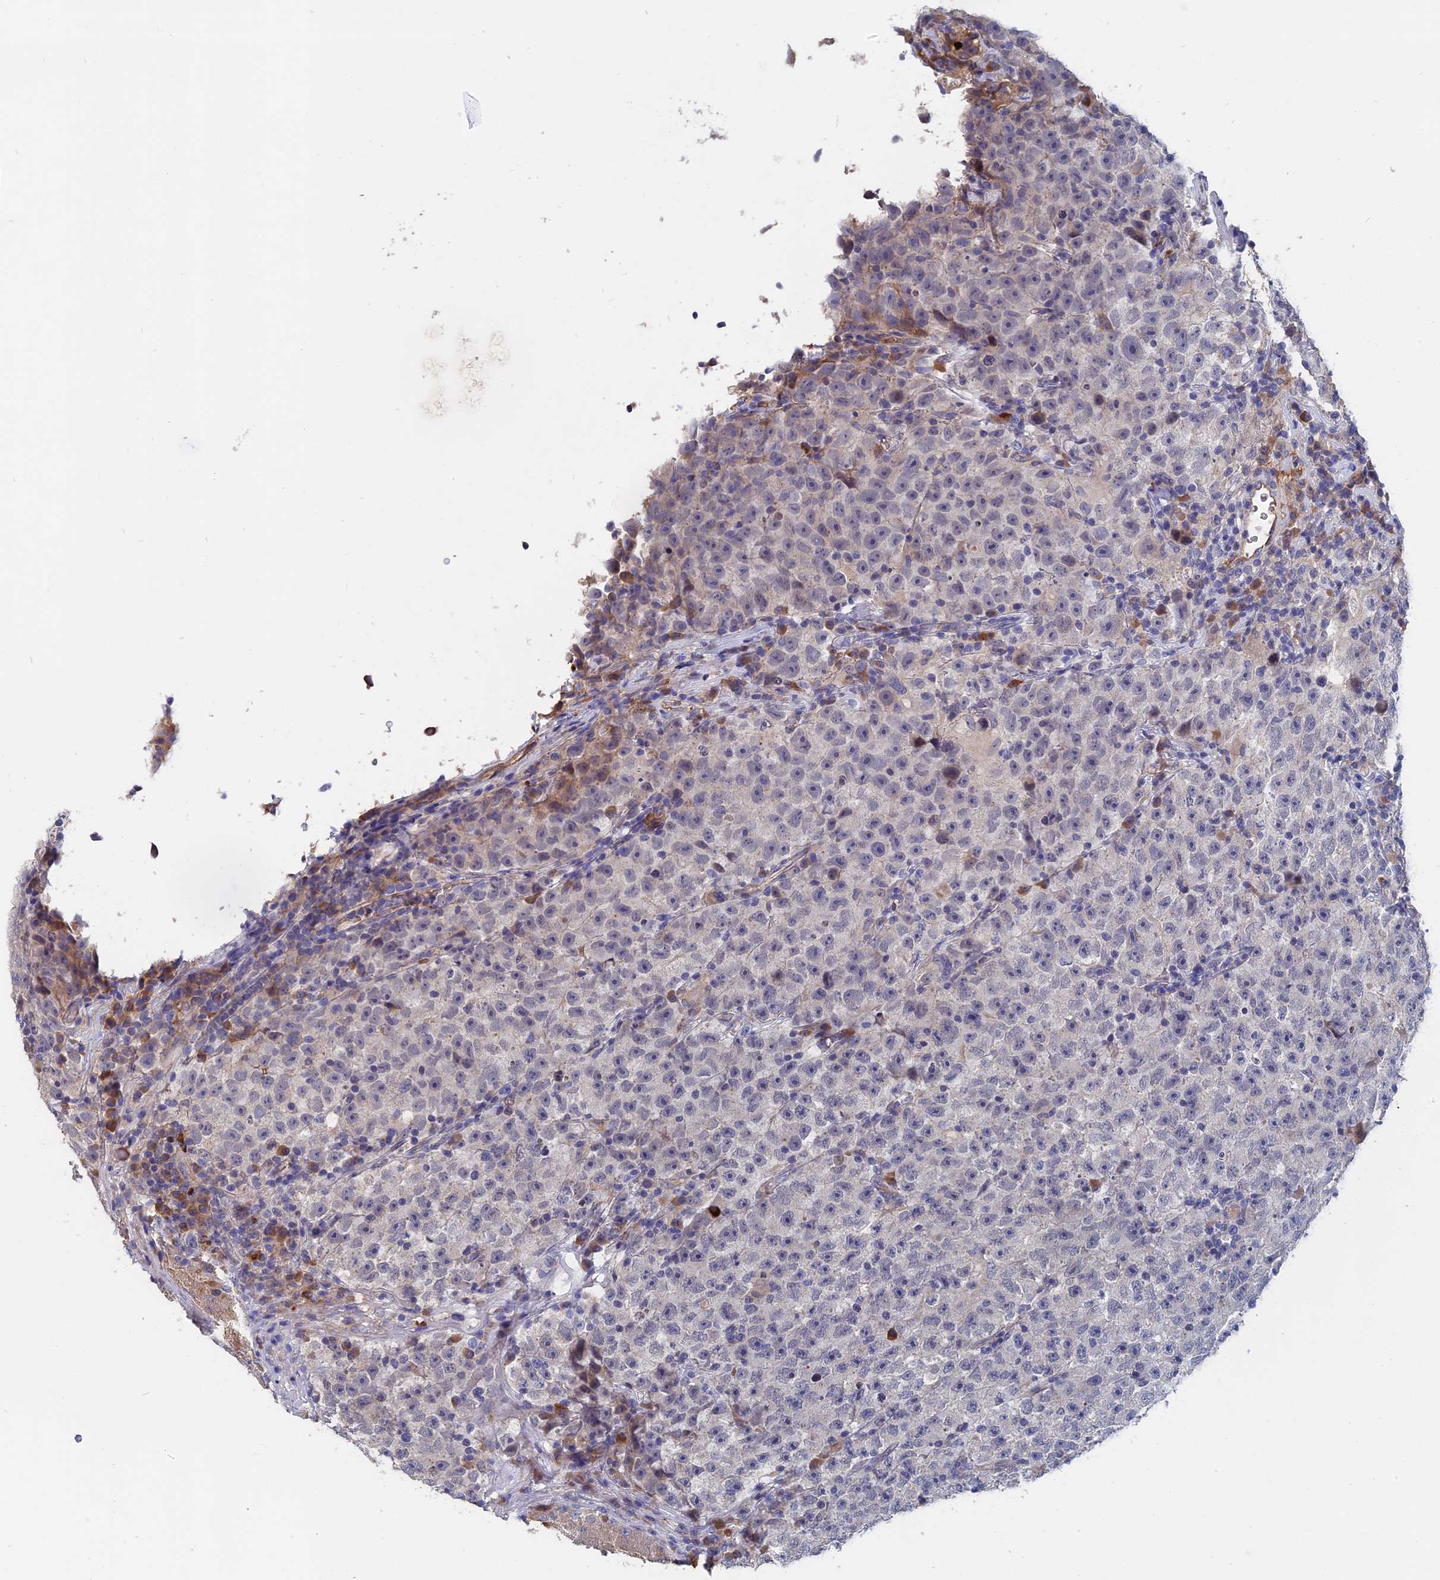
{"staining": {"intensity": "negative", "quantity": "none", "location": "none"}, "tissue": "testis cancer", "cell_type": "Tumor cells", "image_type": "cancer", "snomed": [{"axis": "morphology", "description": "Seminoma, NOS"}, {"axis": "topography", "description": "Testis"}], "caption": "Protein analysis of seminoma (testis) demonstrates no significant positivity in tumor cells.", "gene": "SLC33A1", "patient": {"sex": "male", "age": 22}}